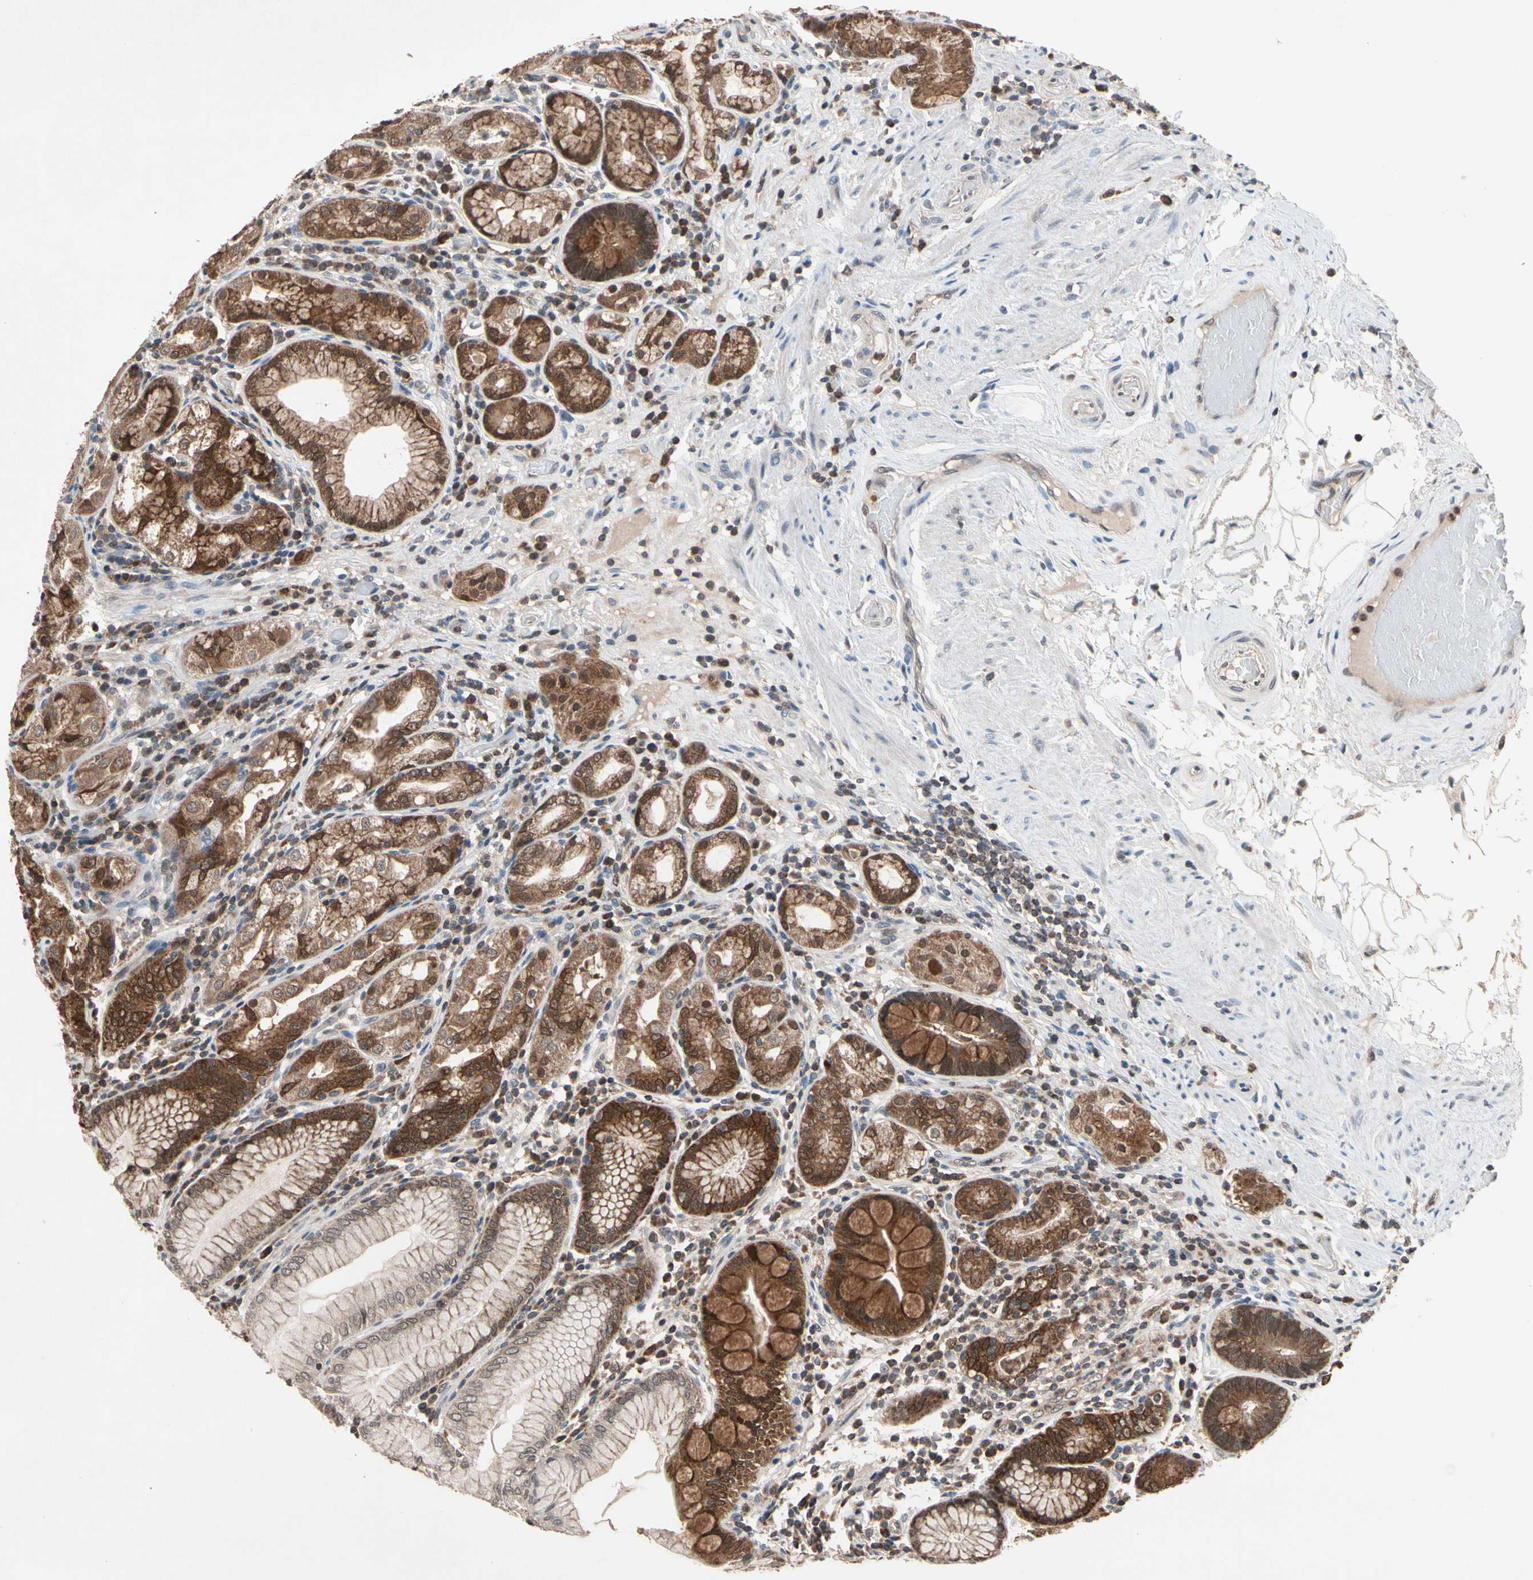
{"staining": {"intensity": "strong", "quantity": ">75%", "location": "cytoplasmic/membranous,nuclear"}, "tissue": "stomach", "cell_type": "Glandular cells", "image_type": "normal", "snomed": [{"axis": "morphology", "description": "Normal tissue, NOS"}, {"axis": "topography", "description": "Stomach, lower"}], "caption": "Immunohistochemical staining of benign human stomach displays strong cytoplasmic/membranous,nuclear protein expression in about >75% of glandular cells. The protein is shown in brown color, while the nuclei are stained blue.", "gene": "MTHFS", "patient": {"sex": "female", "age": 76}}